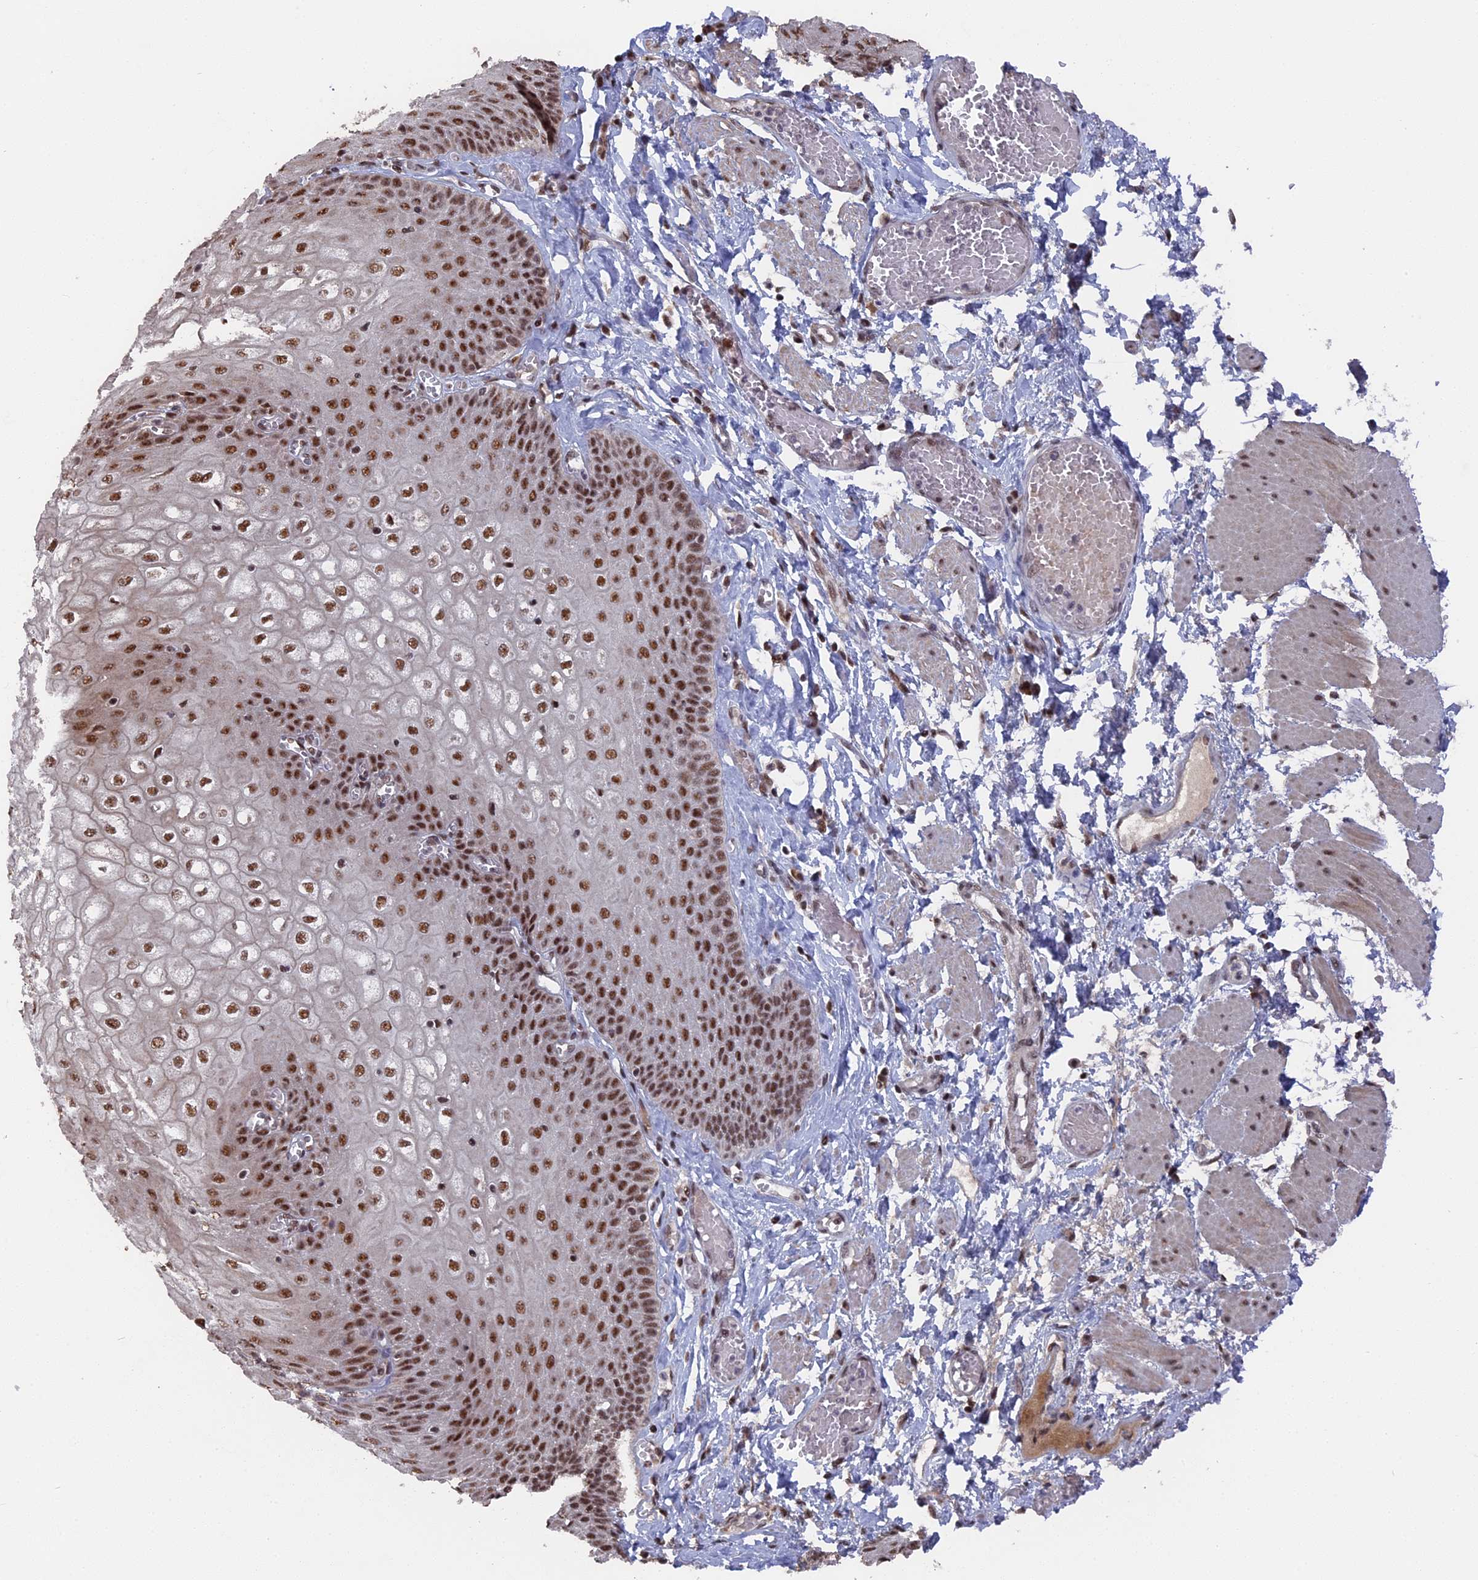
{"staining": {"intensity": "moderate", "quantity": ">75%", "location": "nuclear"}, "tissue": "esophagus", "cell_type": "Squamous epithelial cells", "image_type": "normal", "snomed": [{"axis": "morphology", "description": "Normal tissue, NOS"}, {"axis": "topography", "description": "Esophagus"}], "caption": "The micrograph reveals immunohistochemical staining of unremarkable esophagus. There is moderate nuclear positivity is present in about >75% of squamous epithelial cells.", "gene": "SF3A2", "patient": {"sex": "male", "age": 60}}